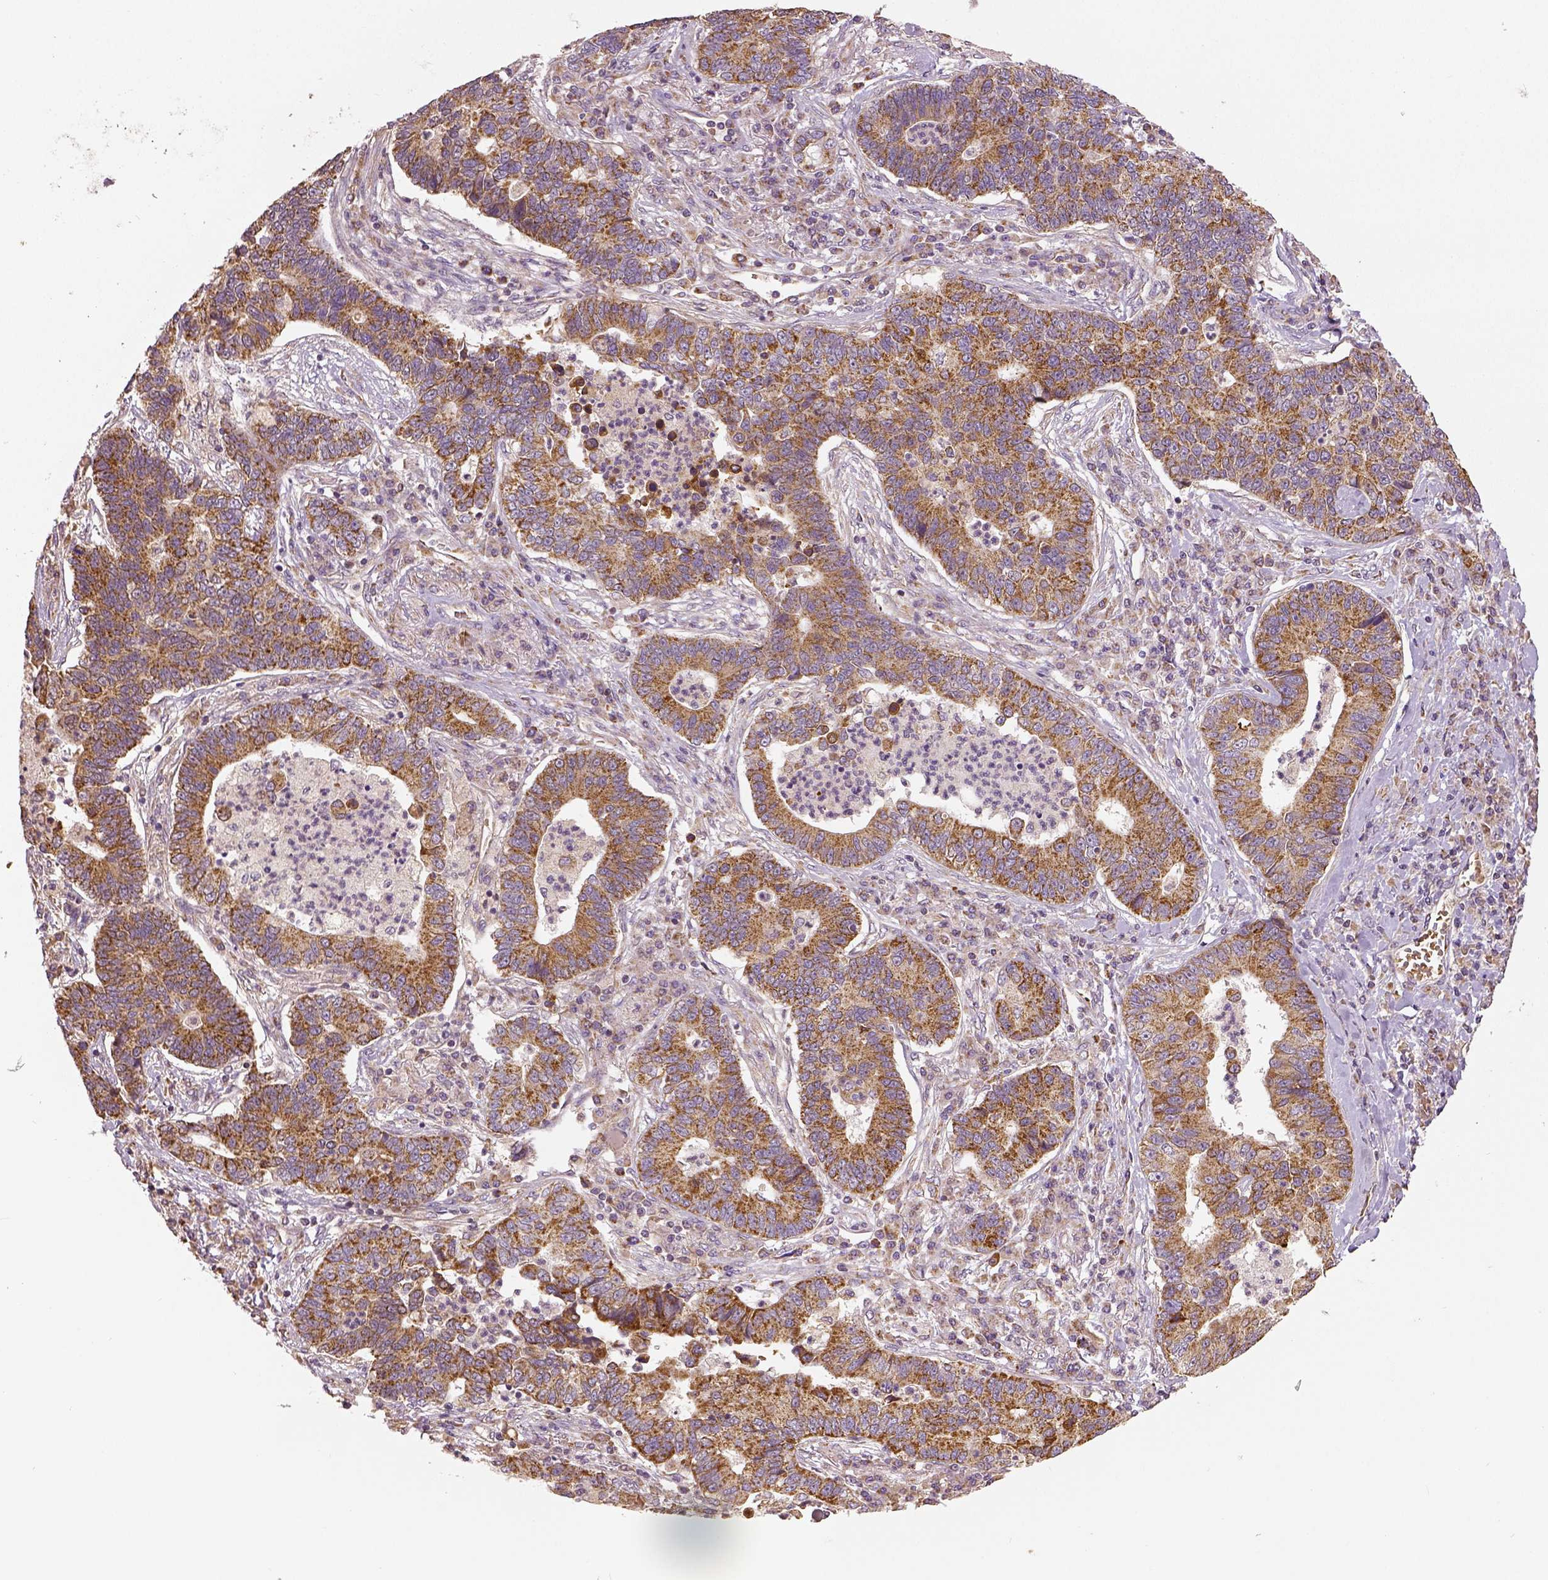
{"staining": {"intensity": "moderate", "quantity": ">75%", "location": "cytoplasmic/membranous"}, "tissue": "lung cancer", "cell_type": "Tumor cells", "image_type": "cancer", "snomed": [{"axis": "morphology", "description": "Adenocarcinoma, NOS"}, {"axis": "topography", "description": "Lung"}], "caption": "Lung cancer stained for a protein (brown) demonstrates moderate cytoplasmic/membranous positive positivity in about >75% of tumor cells.", "gene": "PGAM5", "patient": {"sex": "female", "age": 57}}